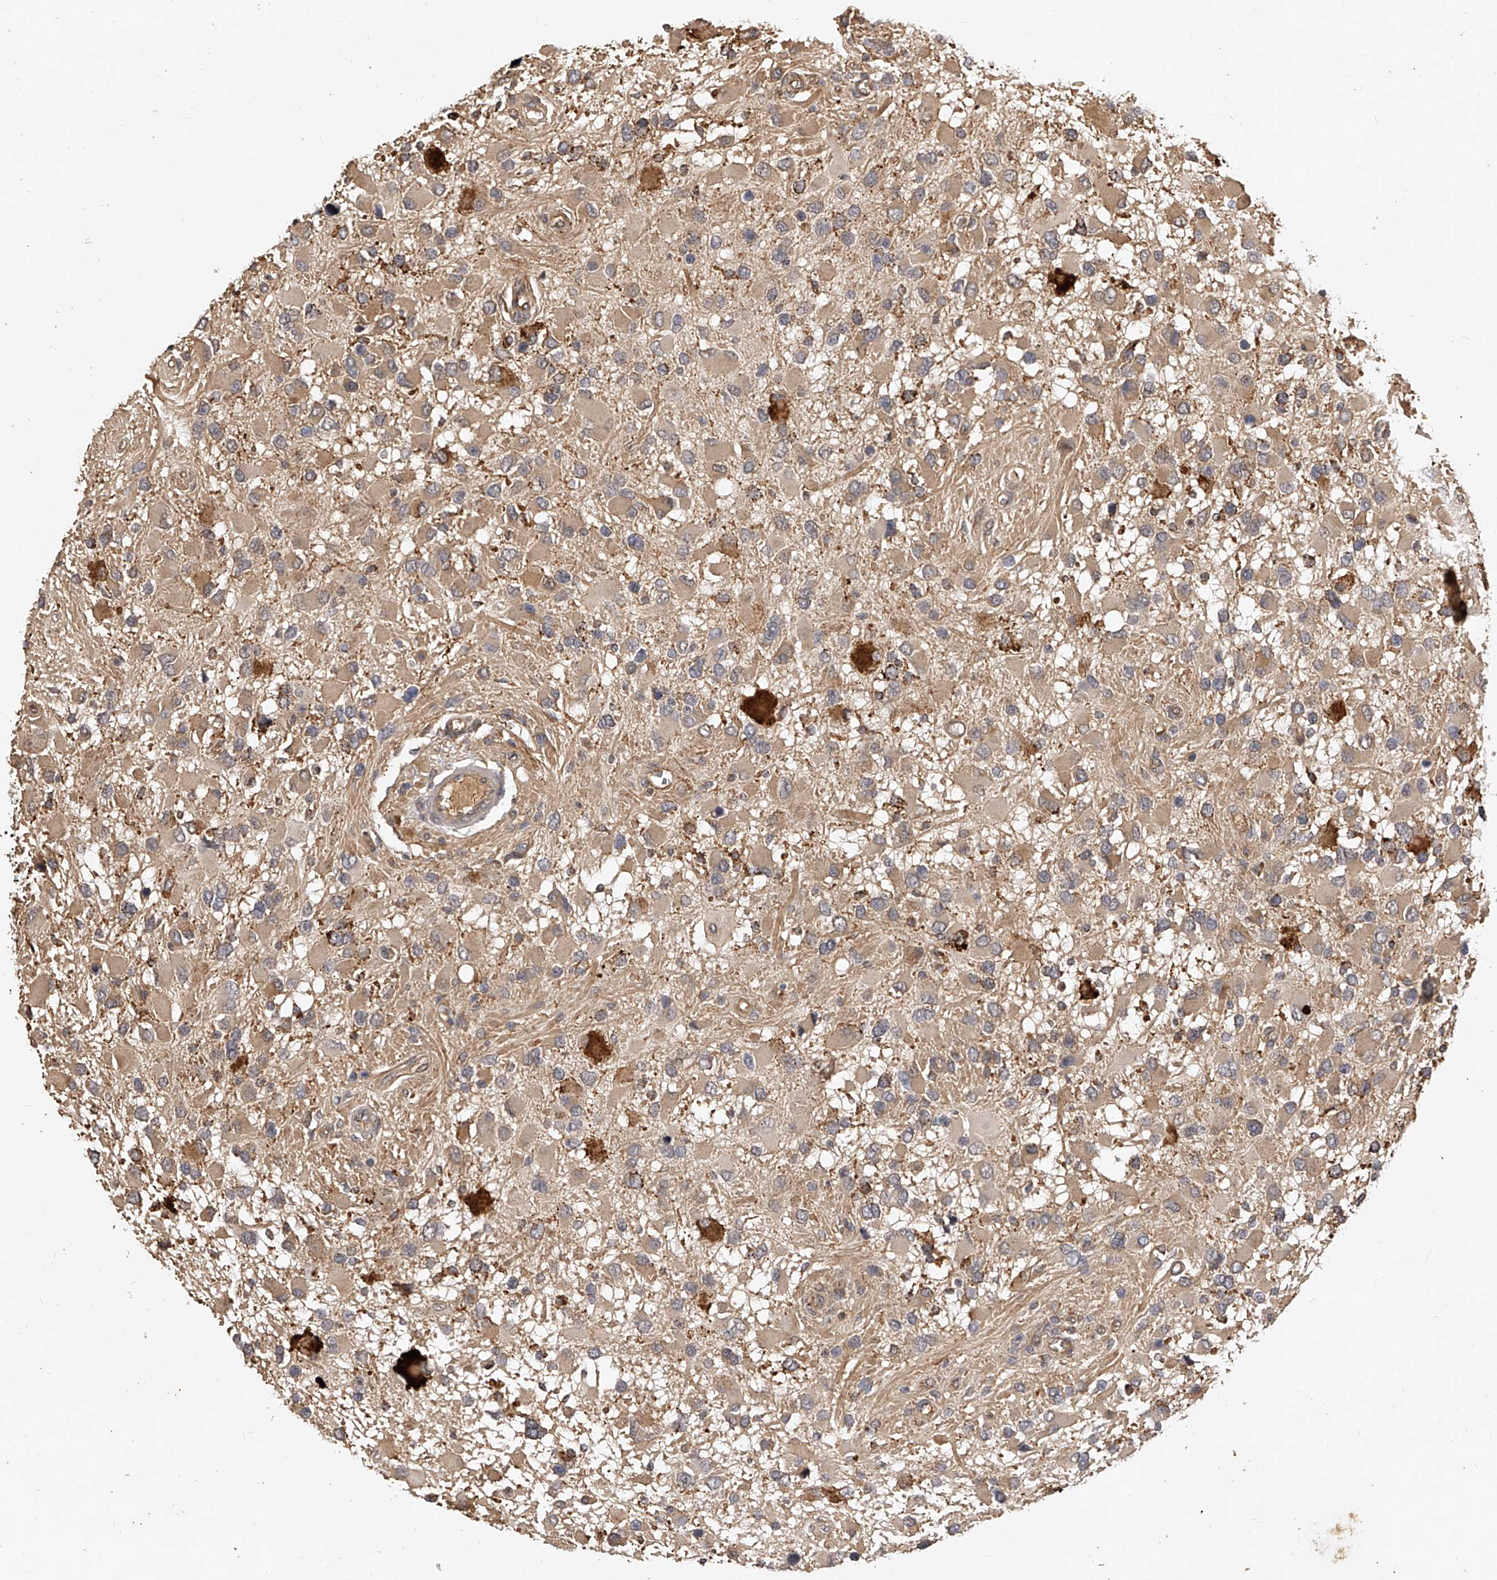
{"staining": {"intensity": "weak", "quantity": "25%-75%", "location": "cytoplasmic/membranous"}, "tissue": "glioma", "cell_type": "Tumor cells", "image_type": "cancer", "snomed": [{"axis": "morphology", "description": "Glioma, malignant, High grade"}, {"axis": "topography", "description": "Brain"}], "caption": "Weak cytoplasmic/membranous protein positivity is seen in about 25%-75% of tumor cells in malignant high-grade glioma. (DAB IHC, brown staining for protein, blue staining for nuclei).", "gene": "CFAP410", "patient": {"sex": "male", "age": 53}}